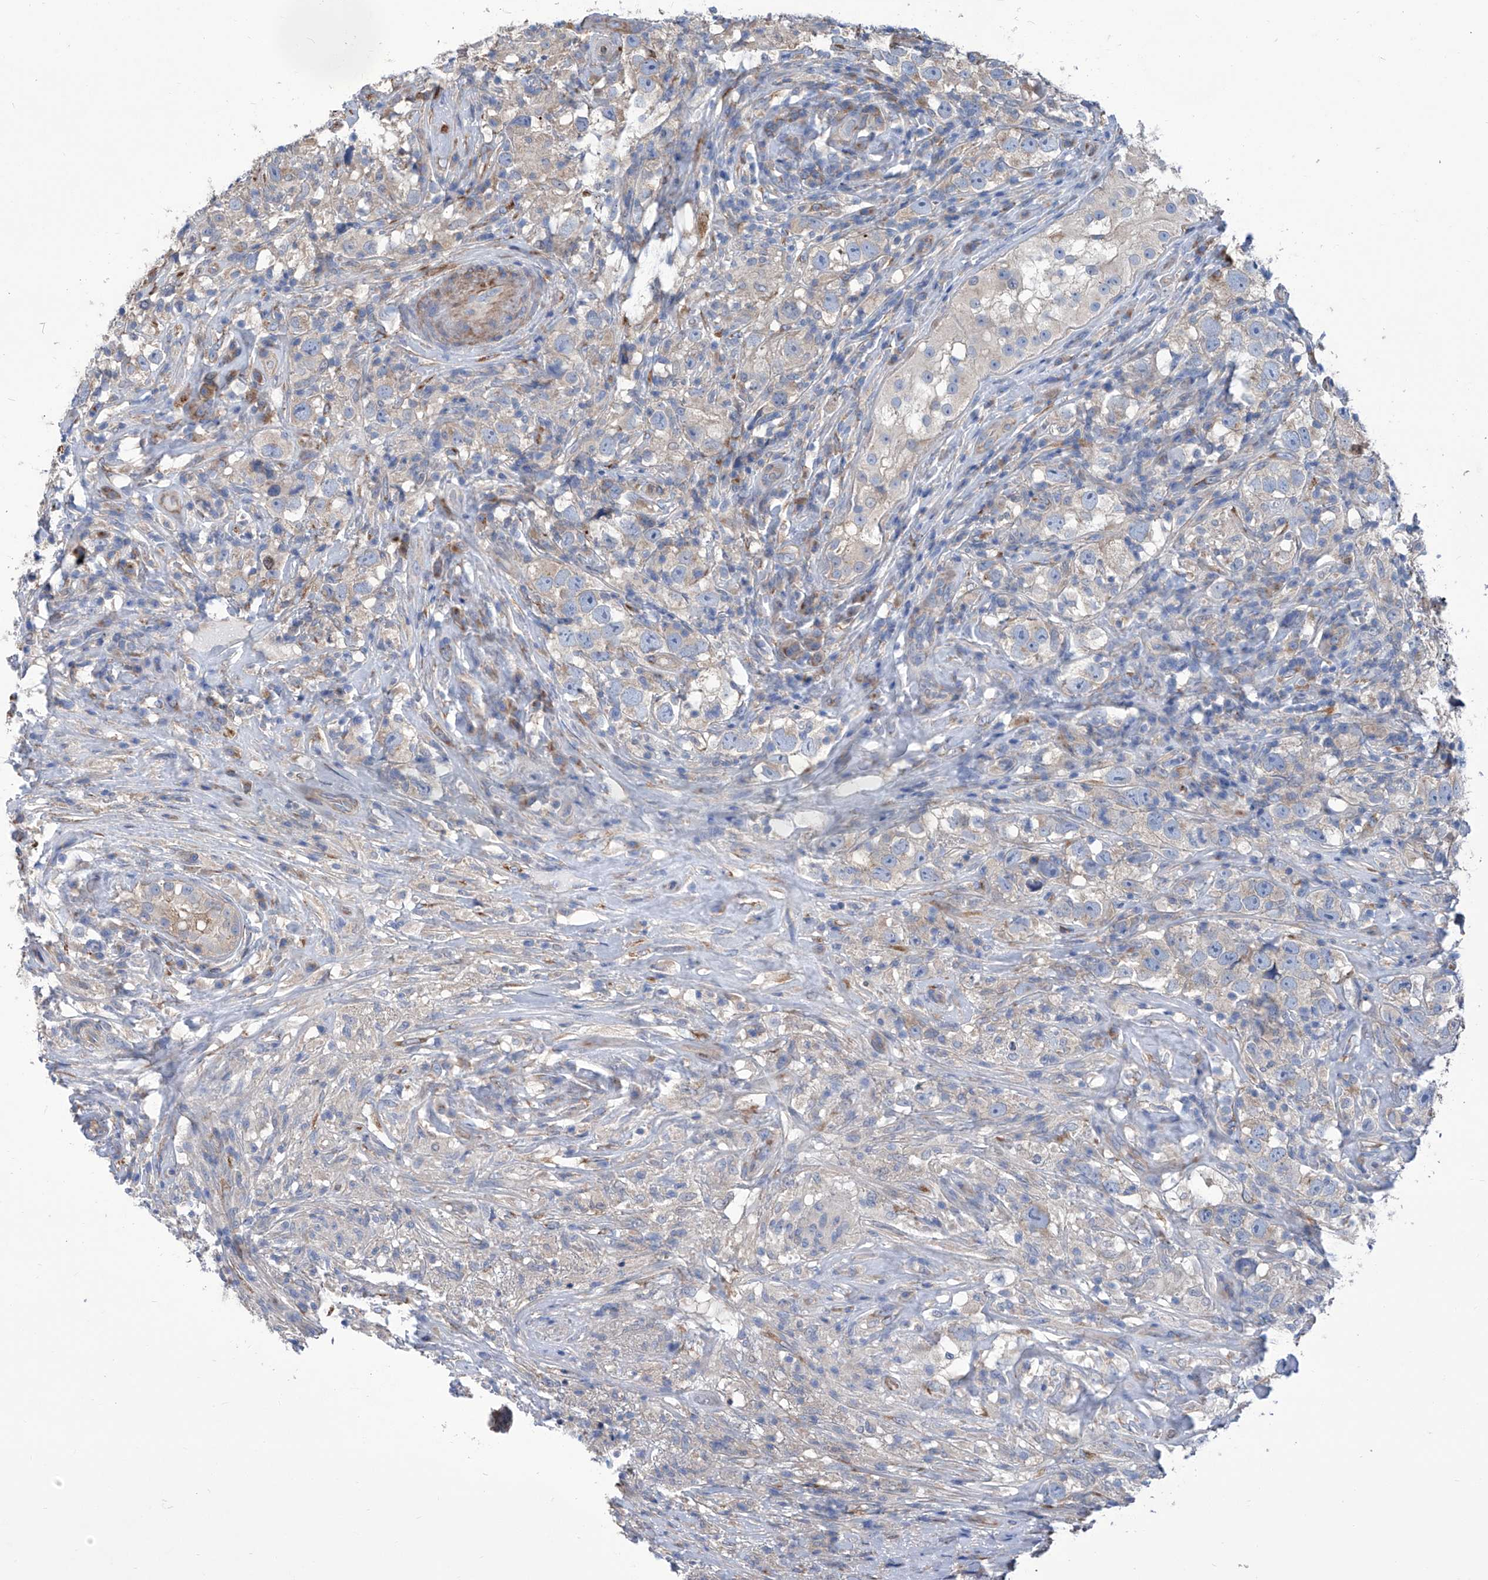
{"staining": {"intensity": "negative", "quantity": "none", "location": "none"}, "tissue": "testis cancer", "cell_type": "Tumor cells", "image_type": "cancer", "snomed": [{"axis": "morphology", "description": "Seminoma, NOS"}, {"axis": "topography", "description": "Testis"}], "caption": "DAB immunohistochemical staining of human seminoma (testis) exhibits no significant positivity in tumor cells.", "gene": "SMS", "patient": {"sex": "male", "age": 49}}